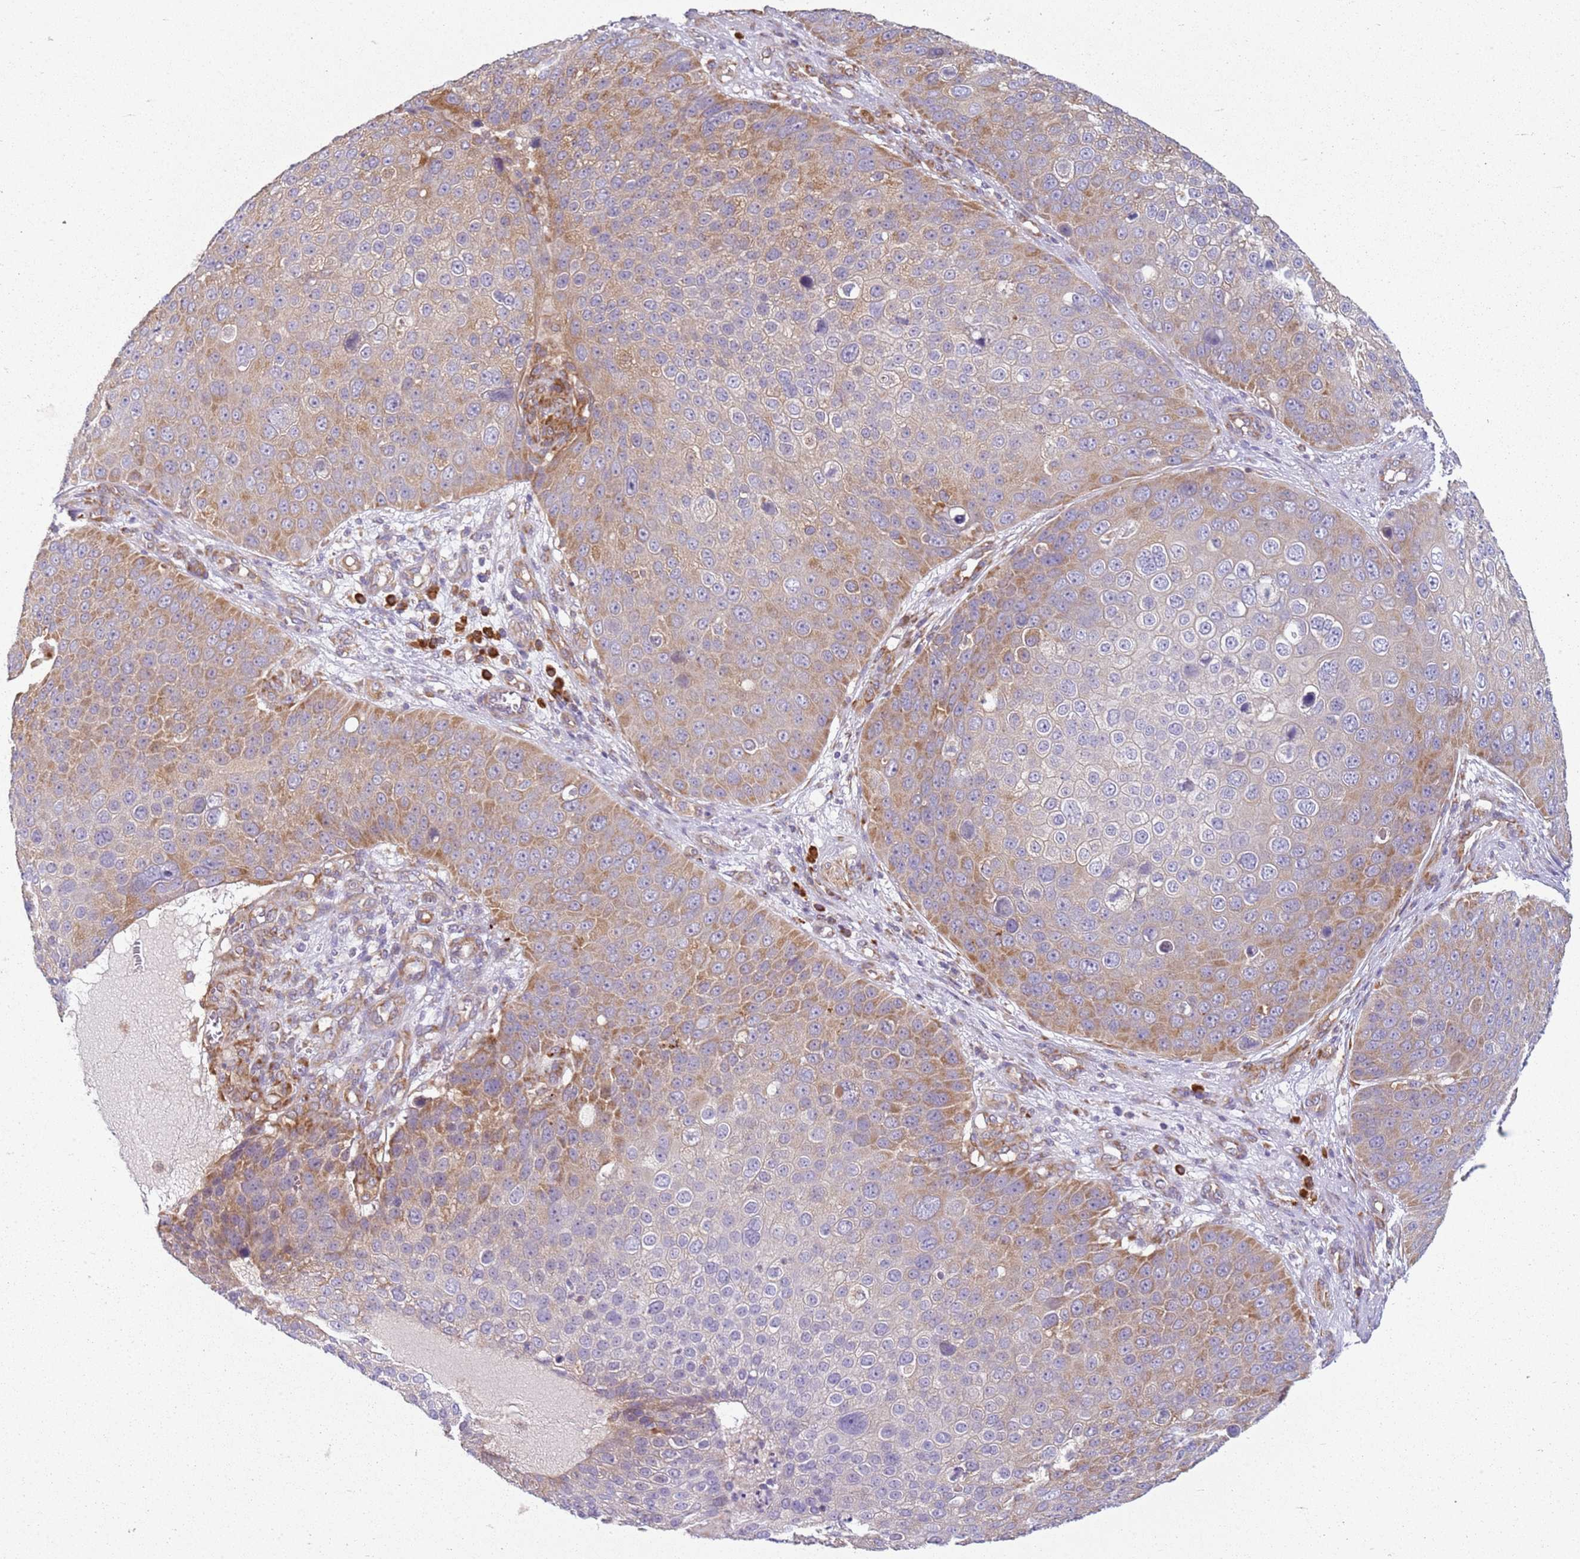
{"staining": {"intensity": "moderate", "quantity": "<25%", "location": "cytoplasmic/membranous"}, "tissue": "skin cancer", "cell_type": "Tumor cells", "image_type": "cancer", "snomed": [{"axis": "morphology", "description": "Squamous cell carcinoma, NOS"}, {"axis": "topography", "description": "Skin"}], "caption": "High-magnification brightfield microscopy of skin cancer stained with DAB (brown) and counterstained with hematoxylin (blue). tumor cells exhibit moderate cytoplasmic/membranous staining is seen in about<25% of cells.", "gene": "RPS28", "patient": {"sex": "male", "age": 71}}